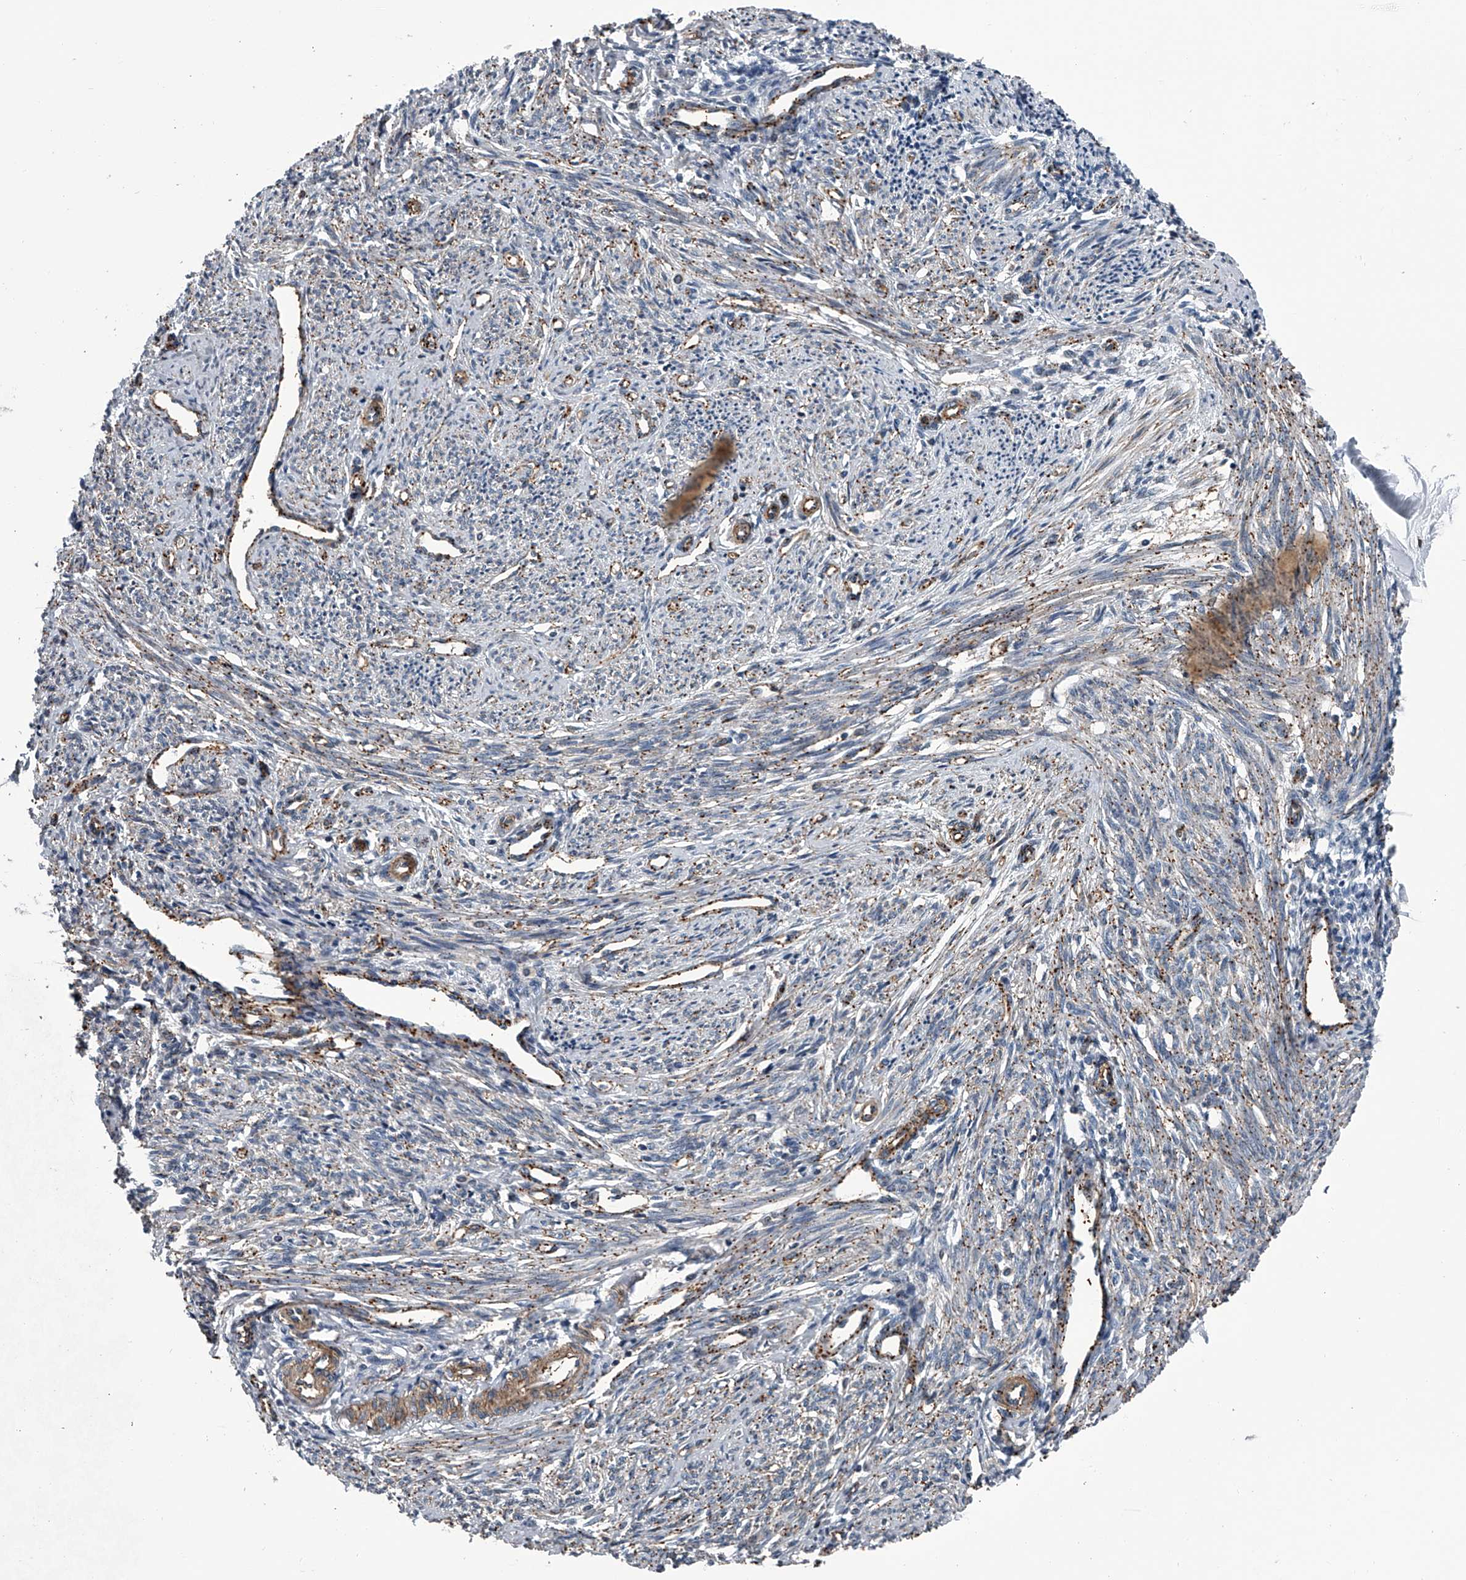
{"staining": {"intensity": "negative", "quantity": "none", "location": "none"}, "tissue": "endometrium", "cell_type": "Cells in endometrial stroma", "image_type": "normal", "snomed": [{"axis": "morphology", "description": "Normal tissue, NOS"}, {"axis": "topography", "description": "Endometrium"}], "caption": "IHC photomicrograph of benign endometrium stained for a protein (brown), which reveals no positivity in cells in endometrial stroma.", "gene": "LDLRAD2", "patient": {"sex": "female", "age": 56}}